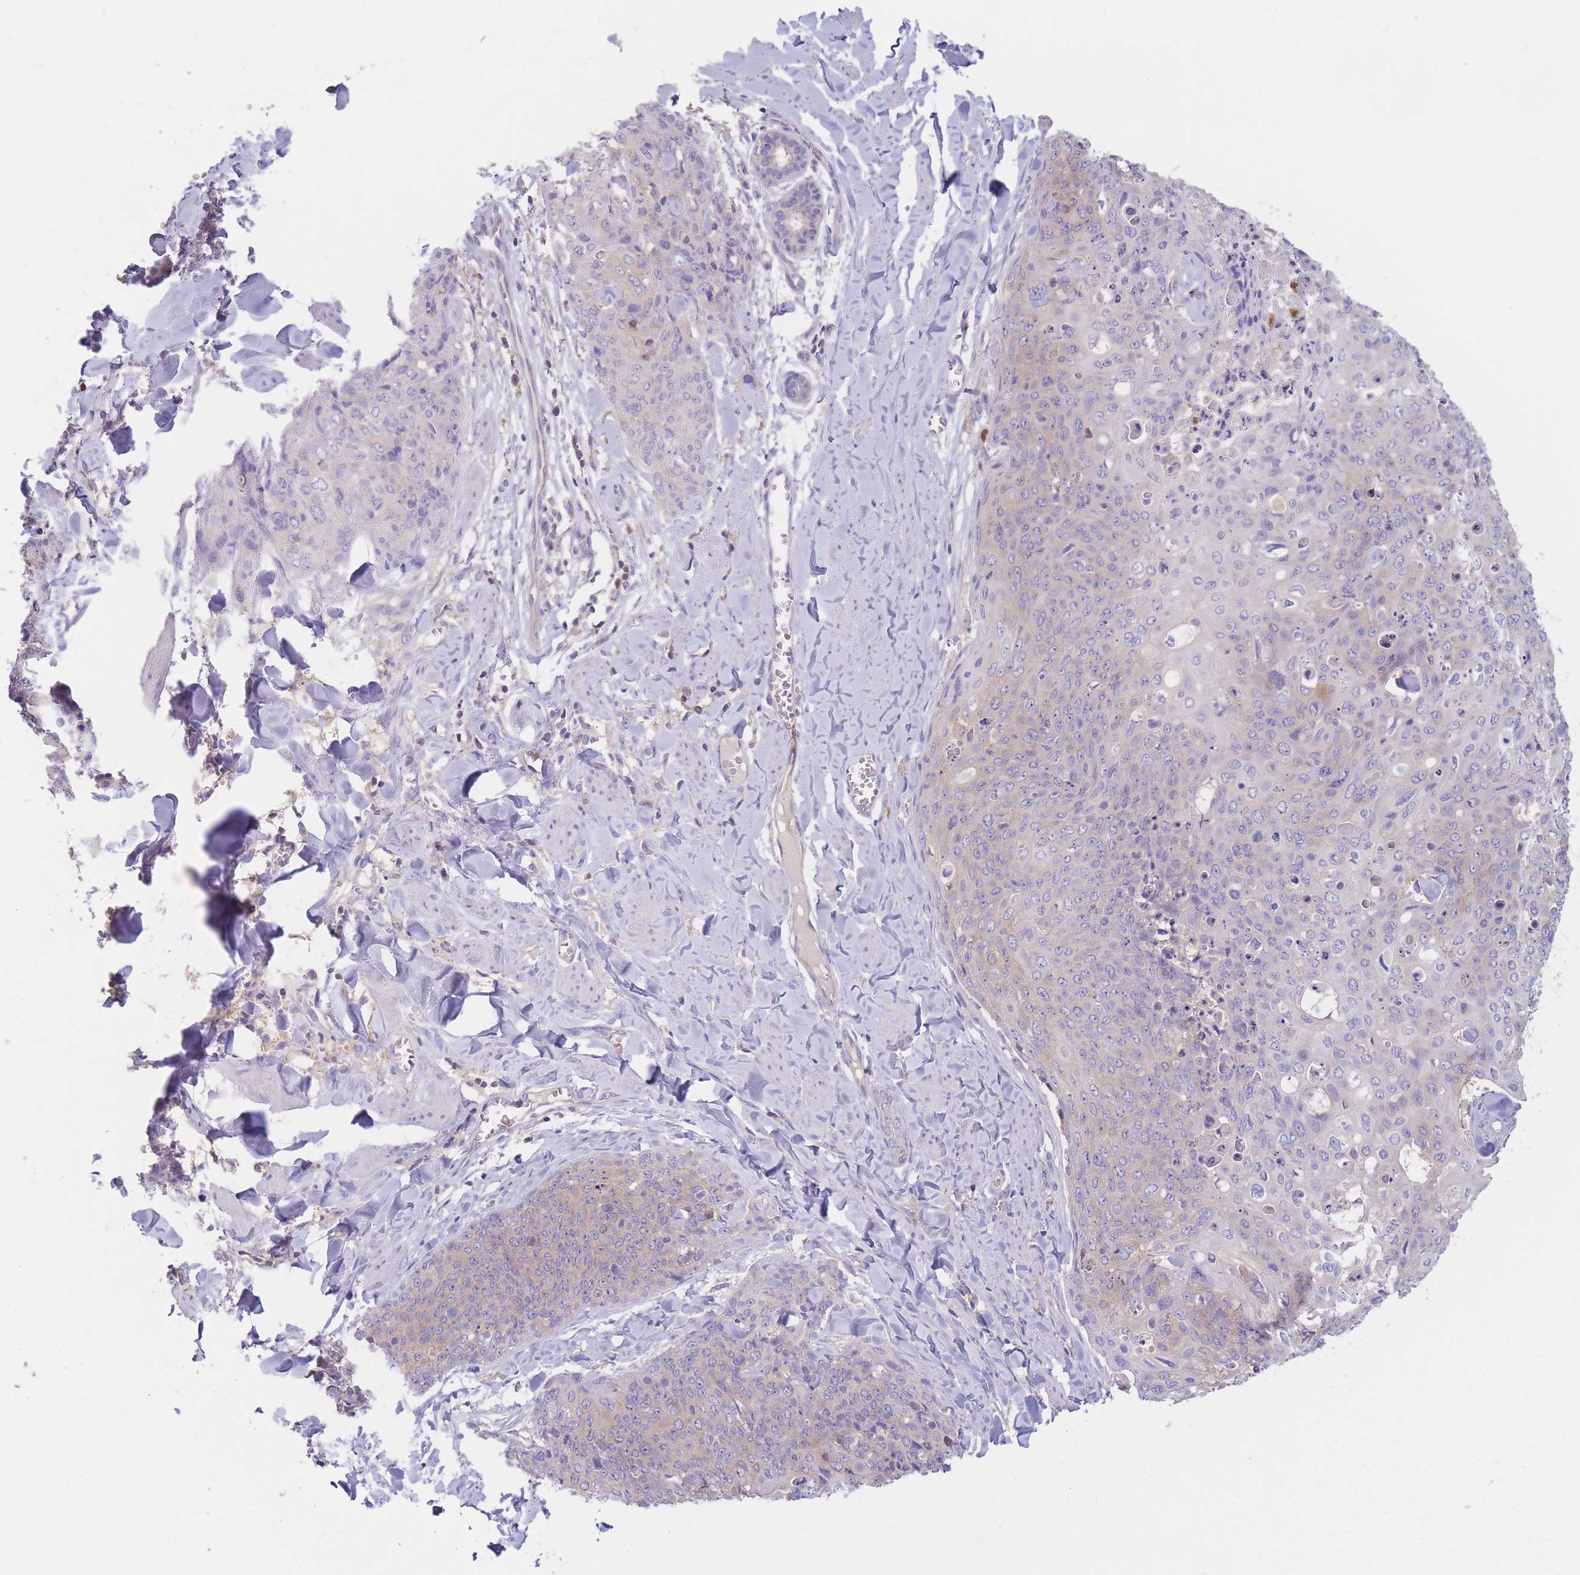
{"staining": {"intensity": "weak", "quantity": "<25%", "location": "cytoplasmic/membranous"}, "tissue": "skin cancer", "cell_type": "Tumor cells", "image_type": "cancer", "snomed": [{"axis": "morphology", "description": "Squamous cell carcinoma, NOS"}, {"axis": "topography", "description": "Skin"}, {"axis": "topography", "description": "Vulva"}], "caption": "Tumor cells show no significant expression in skin cancer (squamous cell carcinoma).", "gene": "ST3GAL4", "patient": {"sex": "female", "age": 85}}